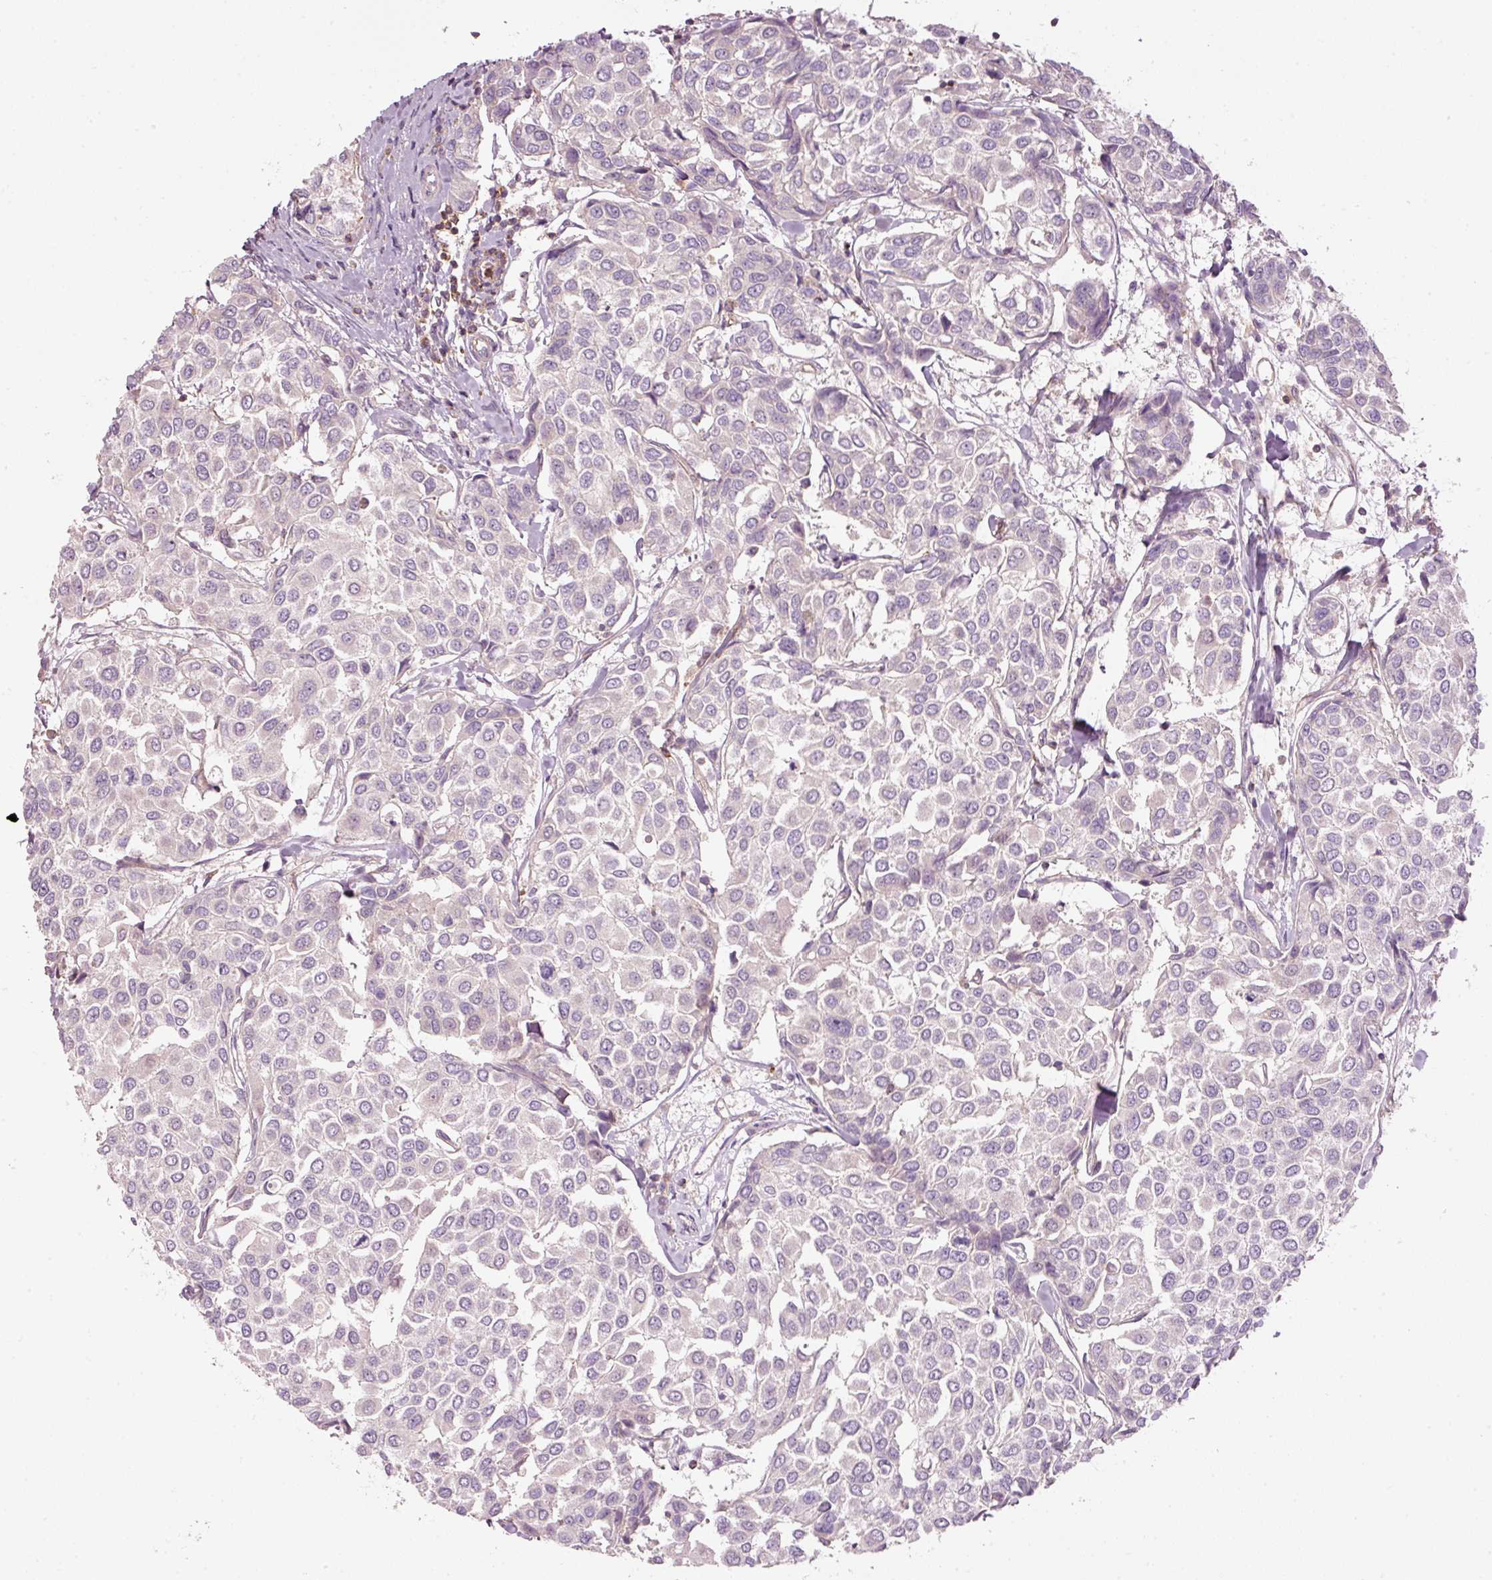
{"staining": {"intensity": "negative", "quantity": "none", "location": "none"}, "tissue": "breast cancer", "cell_type": "Tumor cells", "image_type": "cancer", "snomed": [{"axis": "morphology", "description": "Duct carcinoma"}, {"axis": "topography", "description": "Breast"}], "caption": "IHC of human breast invasive ductal carcinoma displays no staining in tumor cells.", "gene": "SIPA1", "patient": {"sex": "female", "age": 55}}